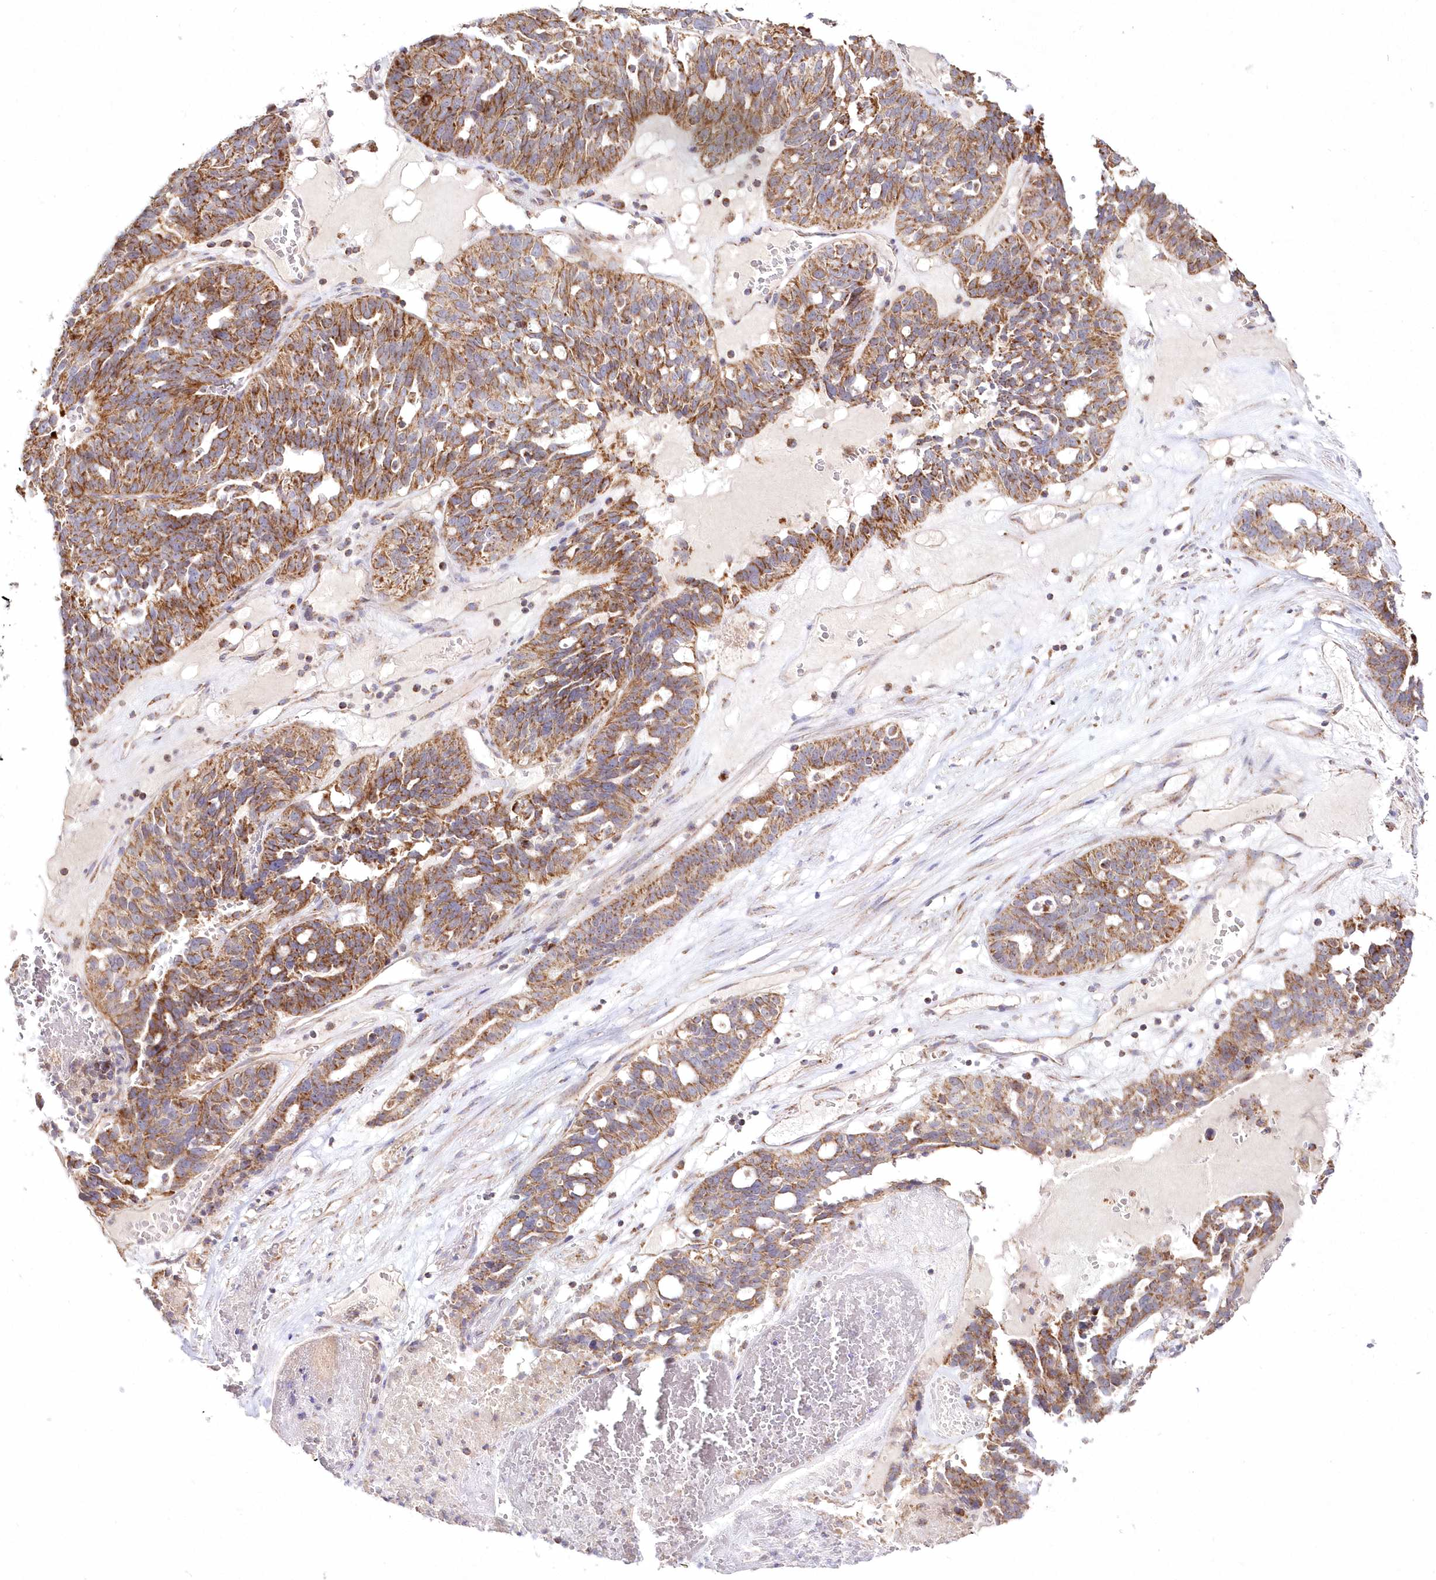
{"staining": {"intensity": "moderate", "quantity": ">75%", "location": "cytoplasmic/membranous"}, "tissue": "ovarian cancer", "cell_type": "Tumor cells", "image_type": "cancer", "snomed": [{"axis": "morphology", "description": "Cystadenocarcinoma, serous, NOS"}, {"axis": "topography", "description": "Ovary"}], "caption": "Immunohistochemical staining of serous cystadenocarcinoma (ovarian) demonstrates medium levels of moderate cytoplasmic/membranous protein expression in about >75% of tumor cells.", "gene": "DNA2", "patient": {"sex": "female", "age": 59}}